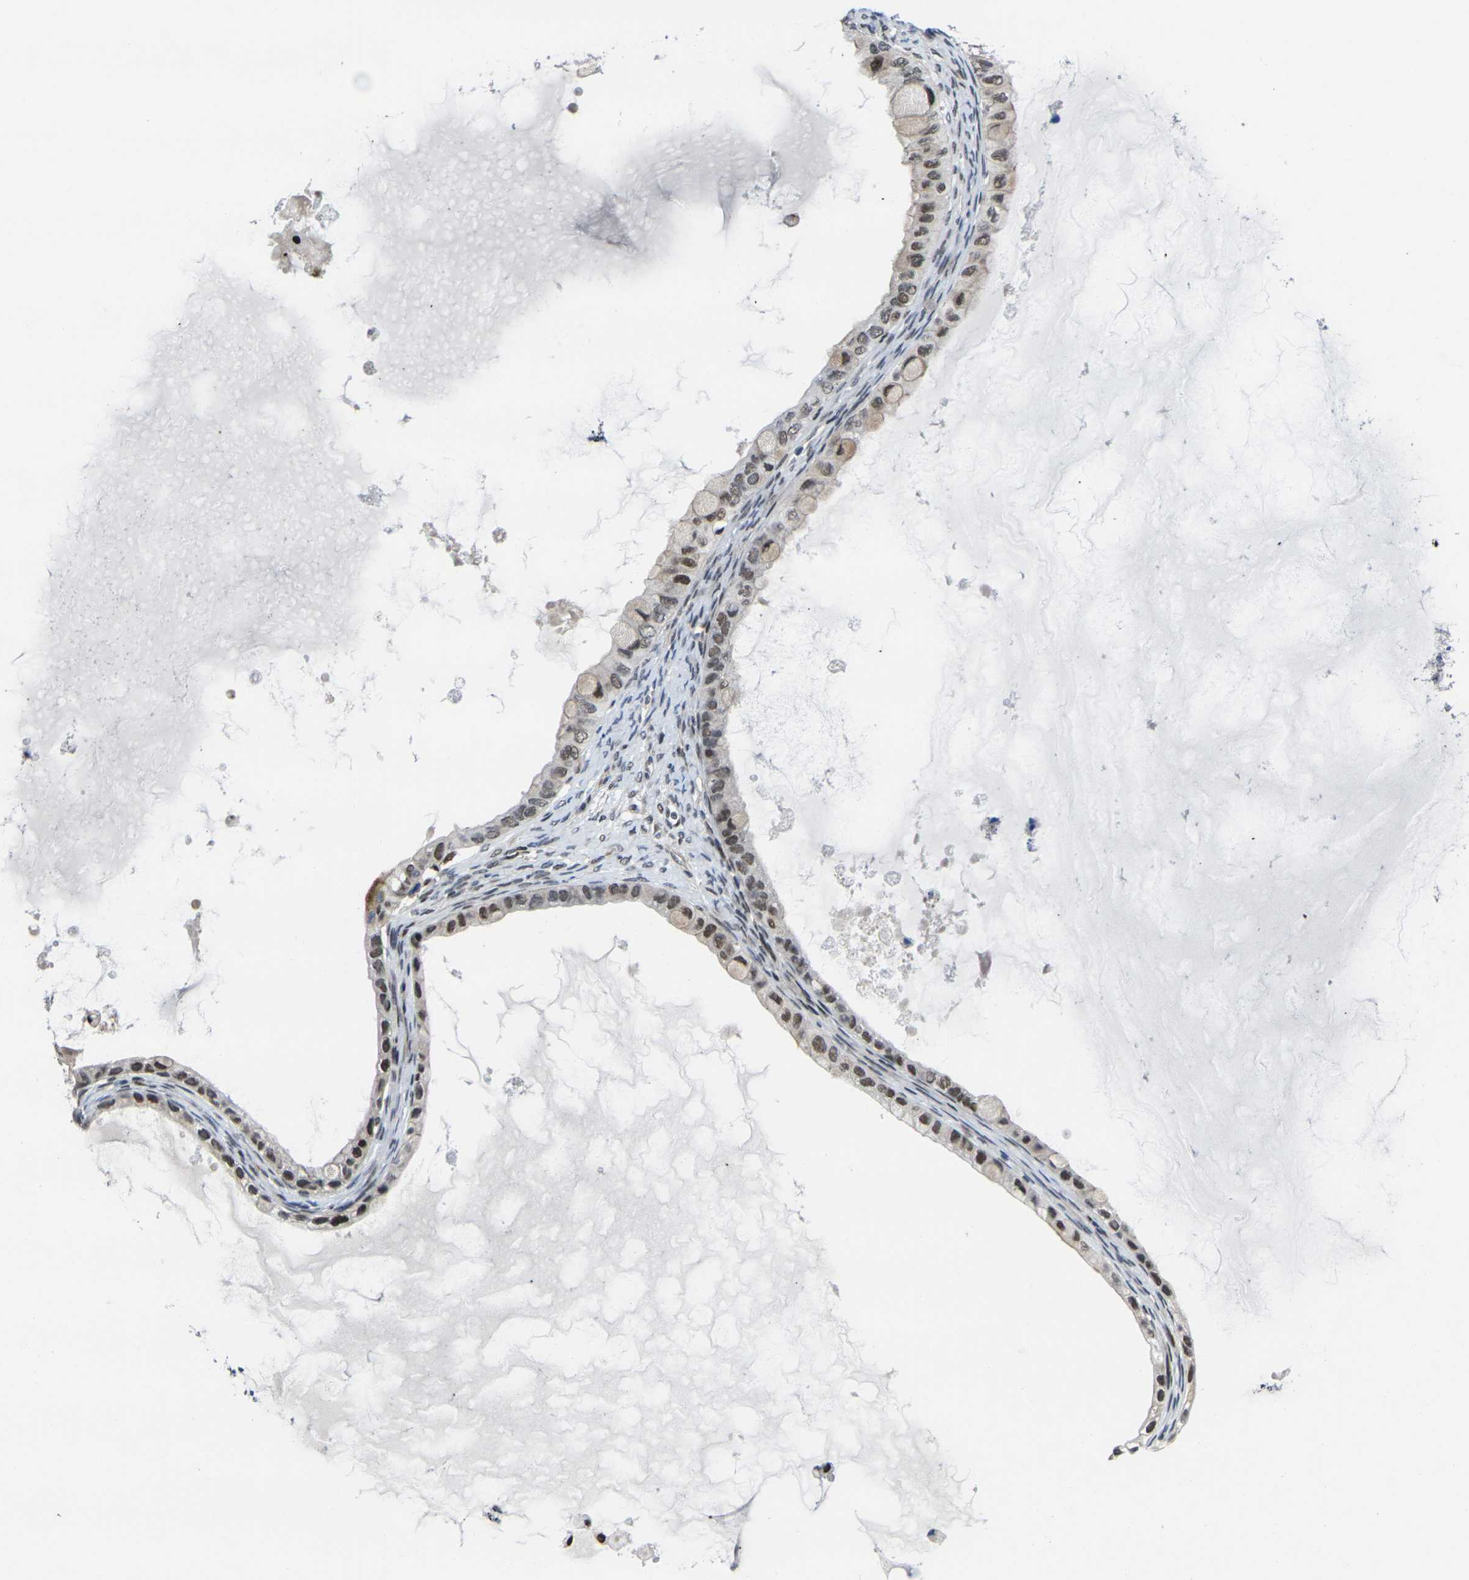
{"staining": {"intensity": "moderate", "quantity": ">75%", "location": "nuclear"}, "tissue": "ovarian cancer", "cell_type": "Tumor cells", "image_type": "cancer", "snomed": [{"axis": "morphology", "description": "Cystadenocarcinoma, mucinous, NOS"}, {"axis": "topography", "description": "Ovary"}], "caption": "Immunohistochemistry (IHC) image of human mucinous cystadenocarcinoma (ovarian) stained for a protein (brown), which shows medium levels of moderate nuclear staining in approximately >75% of tumor cells.", "gene": "RBM7", "patient": {"sex": "female", "age": 80}}